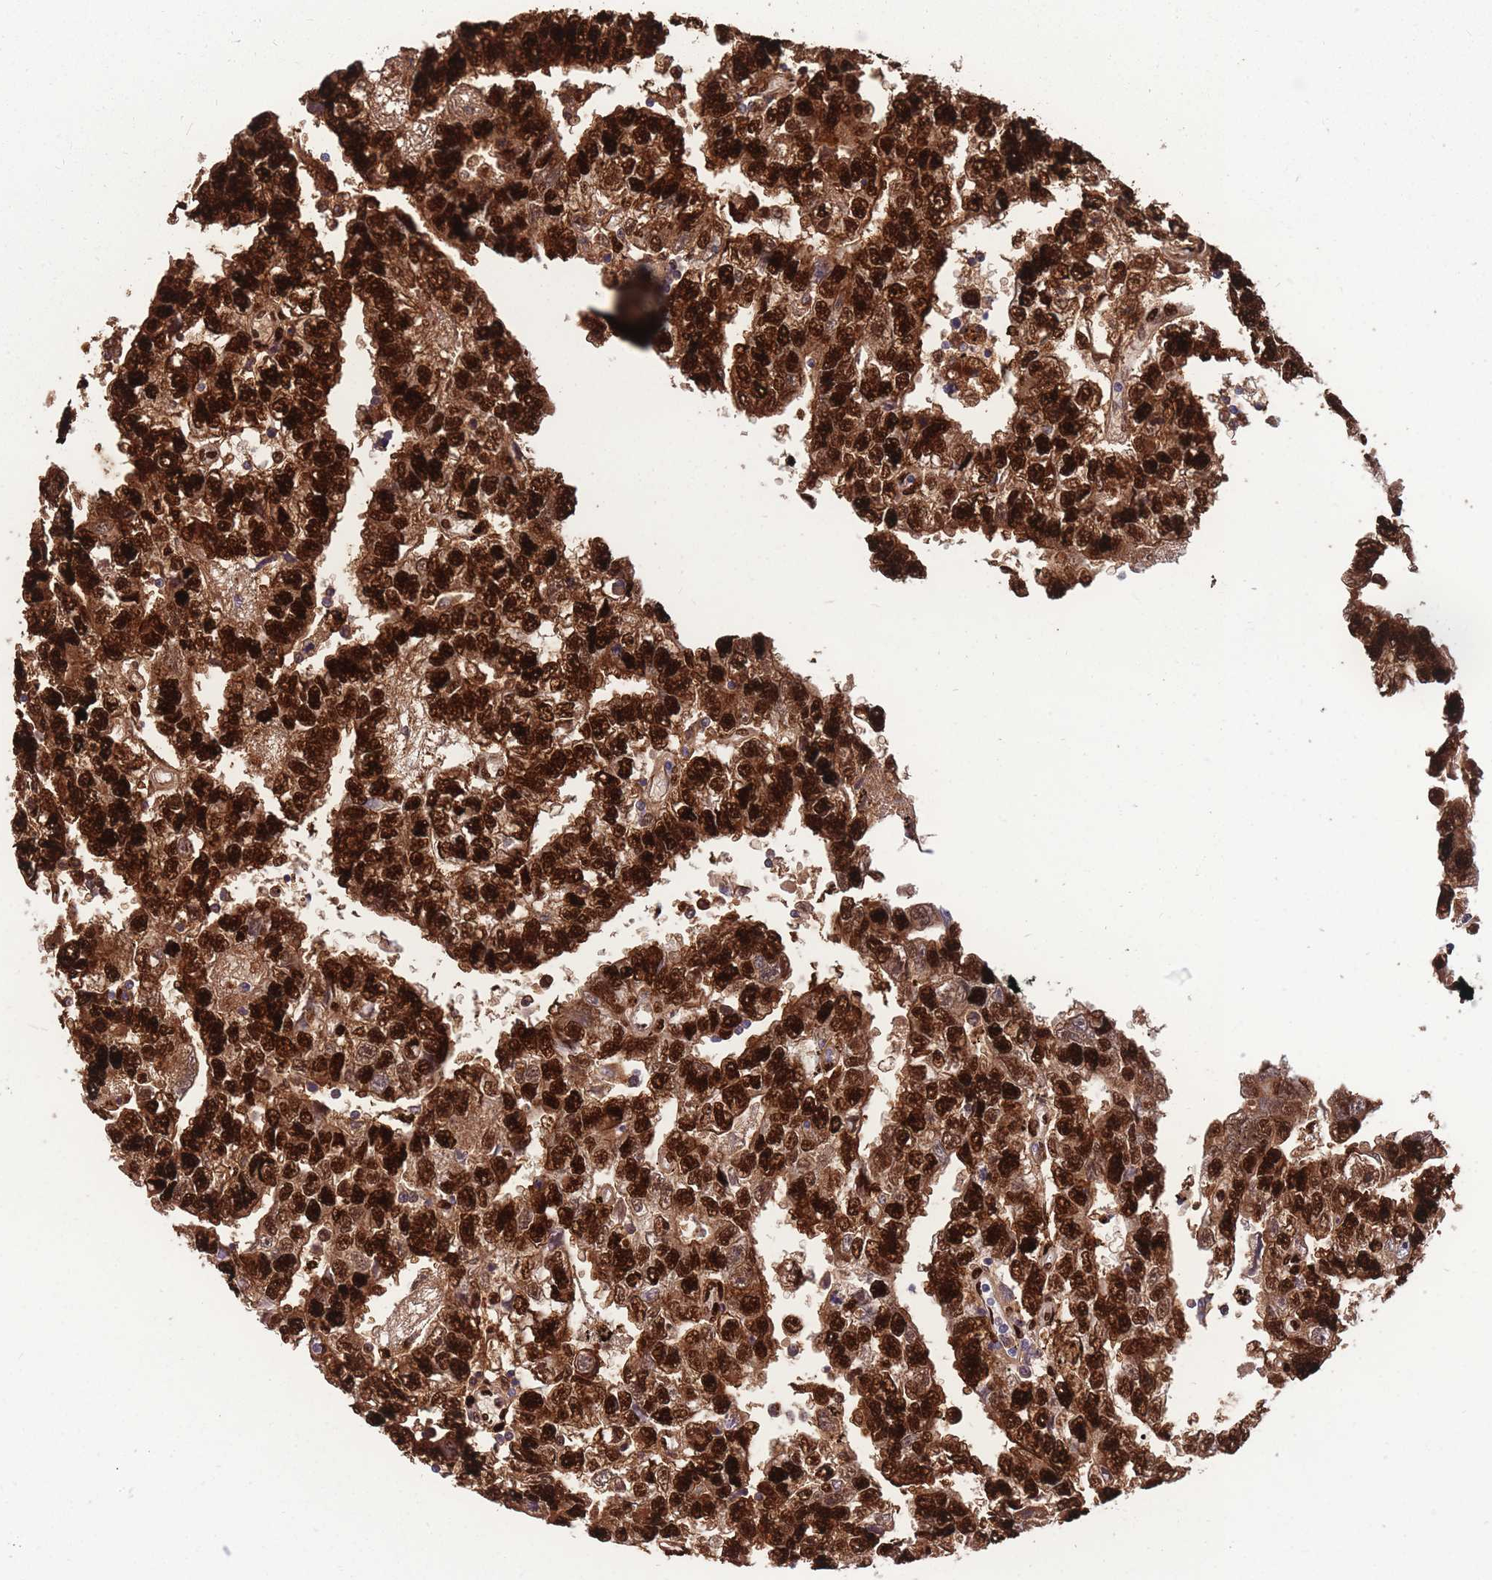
{"staining": {"intensity": "strong", "quantity": ">75%", "location": "nuclear"}, "tissue": "testis cancer", "cell_type": "Tumor cells", "image_type": "cancer", "snomed": [{"axis": "morphology", "description": "Carcinoma, Embryonal, NOS"}, {"axis": "topography", "description": "Testis"}], "caption": "Protein staining of testis embryonal carcinoma tissue shows strong nuclear expression in about >75% of tumor cells. The staining was performed using DAB, with brown indicating positive protein expression. Nuclei are stained blue with hematoxylin.", "gene": "NASP", "patient": {"sex": "male", "age": 25}}